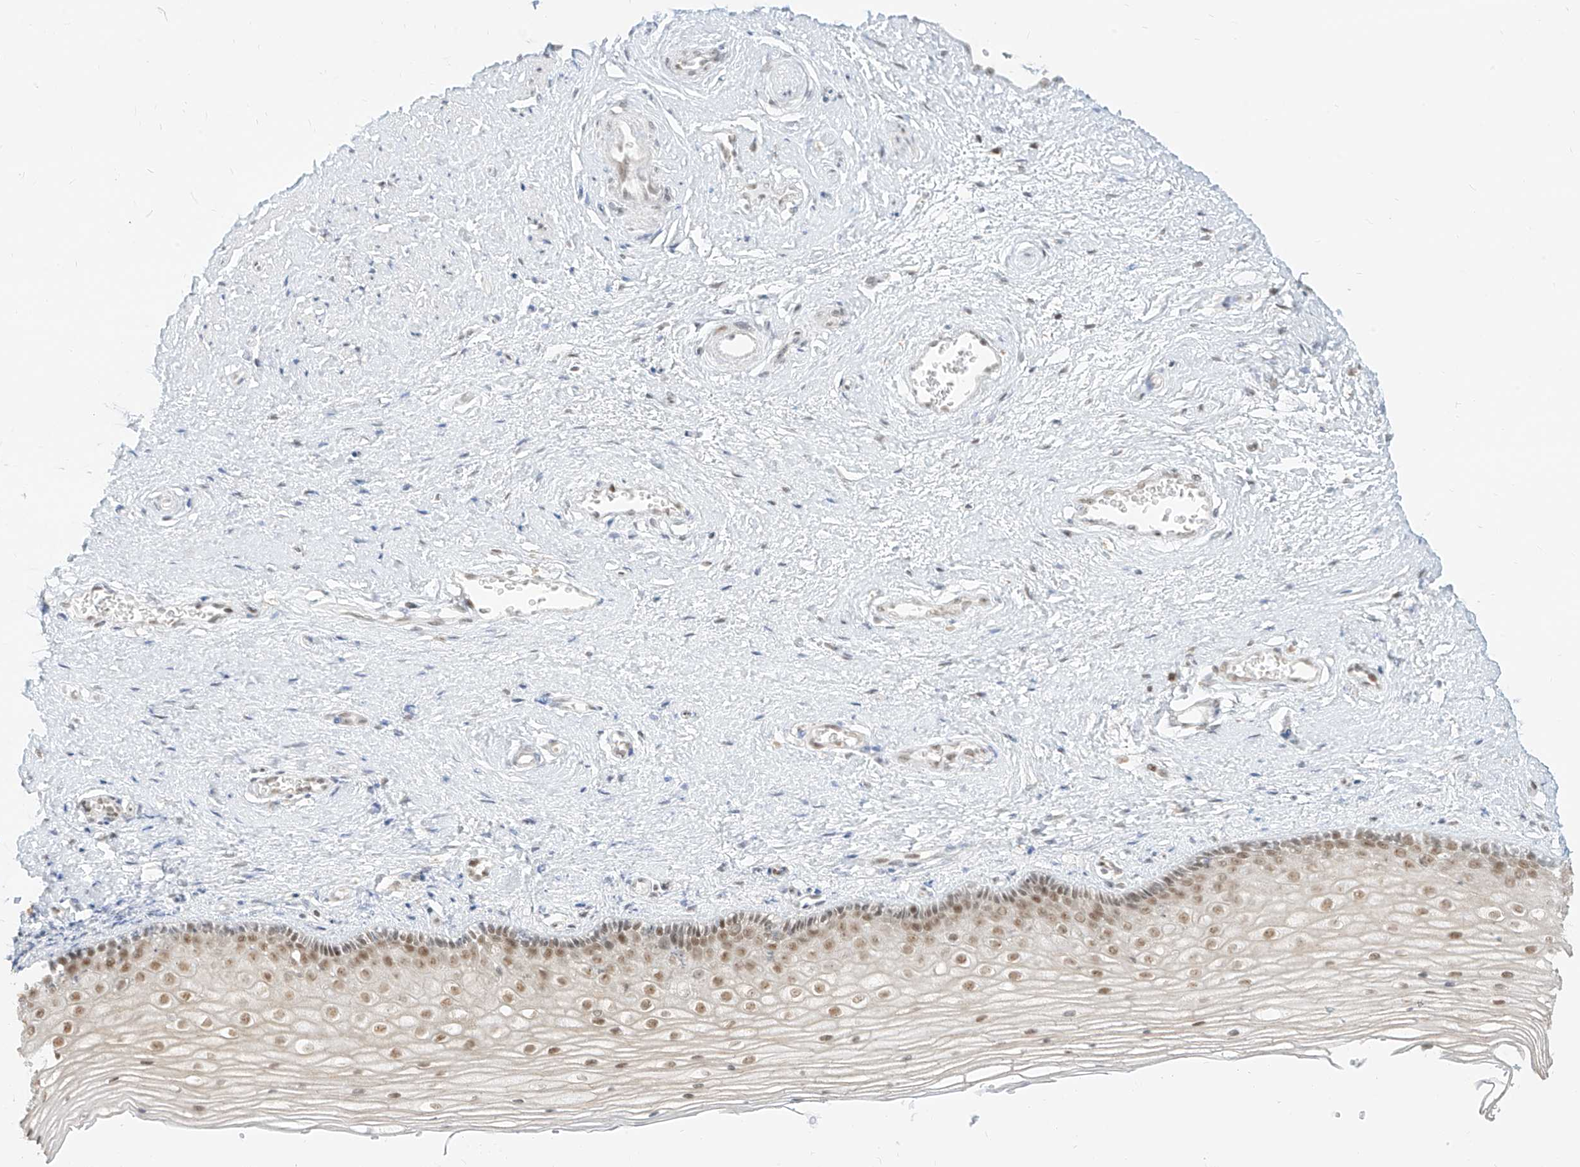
{"staining": {"intensity": "moderate", "quantity": "25%-75%", "location": "nuclear"}, "tissue": "vagina", "cell_type": "Squamous epithelial cells", "image_type": "normal", "snomed": [{"axis": "morphology", "description": "Normal tissue, NOS"}, {"axis": "topography", "description": "Vagina"}], "caption": "Moderate nuclear positivity for a protein is seen in approximately 25%-75% of squamous epithelial cells of normal vagina using immunohistochemistry (IHC).", "gene": "SUPT5H", "patient": {"sex": "female", "age": 46}}